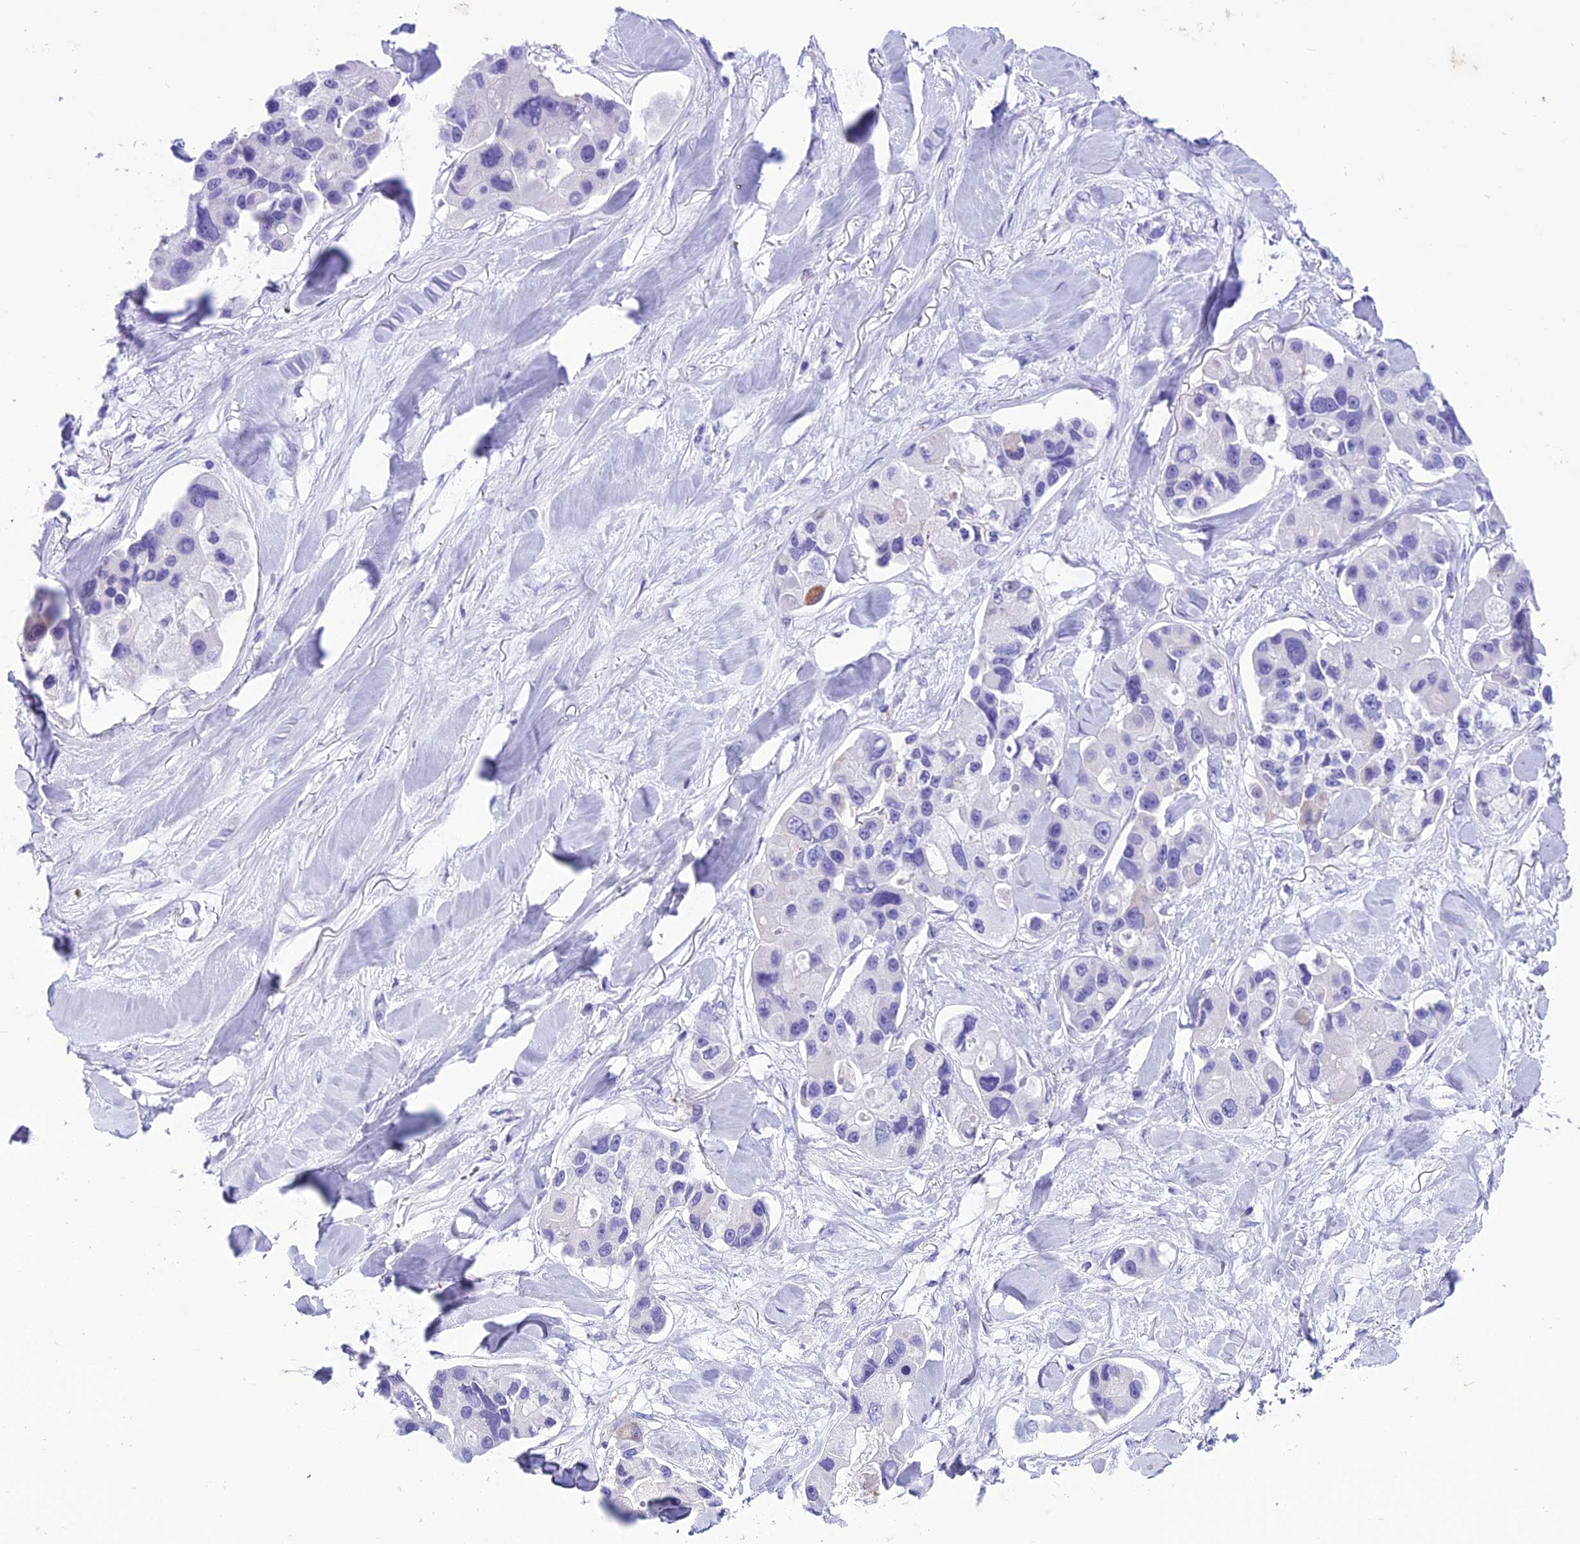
{"staining": {"intensity": "negative", "quantity": "none", "location": "none"}, "tissue": "lung cancer", "cell_type": "Tumor cells", "image_type": "cancer", "snomed": [{"axis": "morphology", "description": "Adenocarcinoma, NOS"}, {"axis": "topography", "description": "Lung"}], "caption": "Immunohistochemistry micrograph of lung cancer stained for a protein (brown), which displays no staining in tumor cells.", "gene": "TRAM1L1", "patient": {"sex": "female", "age": 54}}